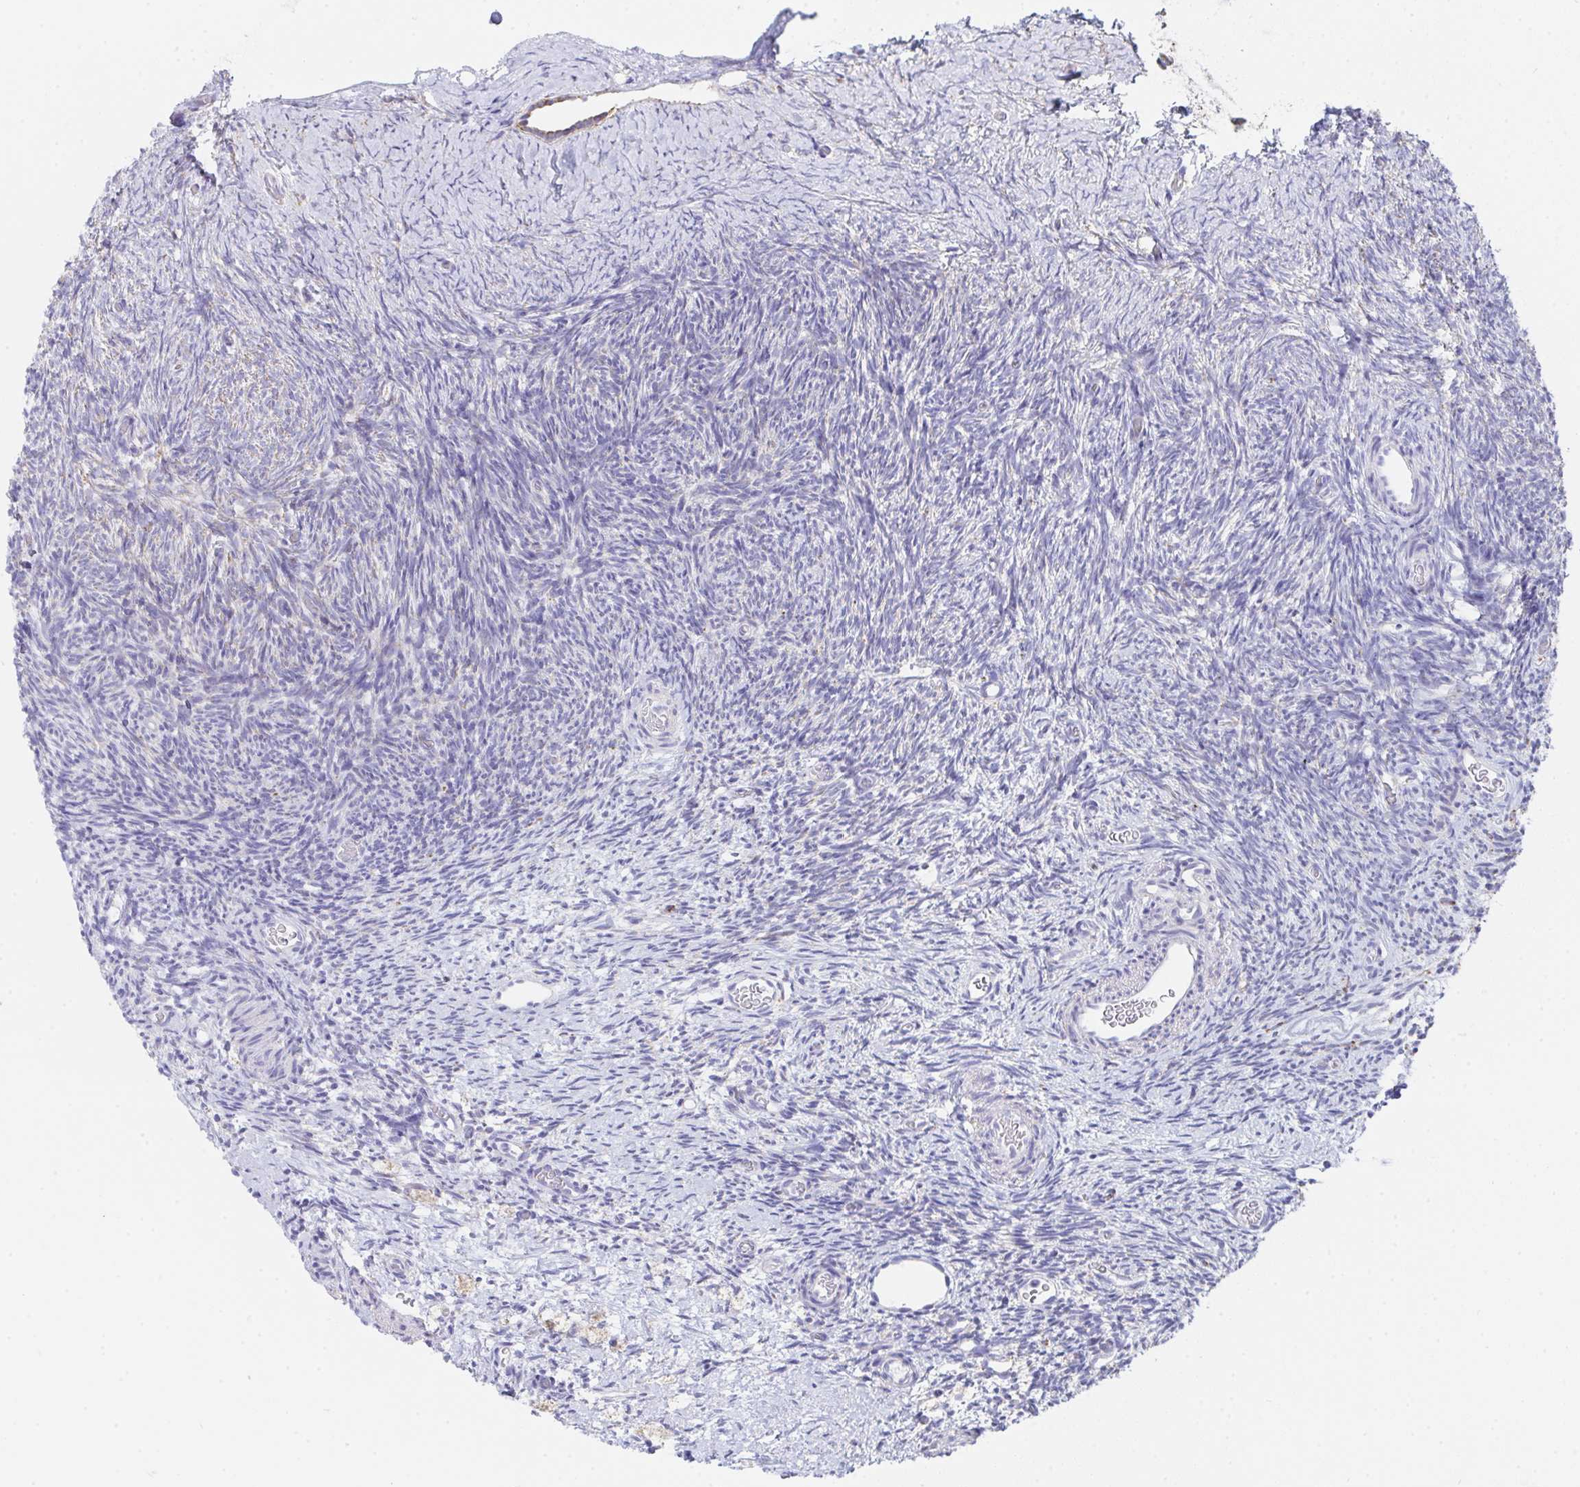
{"staining": {"intensity": "negative", "quantity": "none", "location": "none"}, "tissue": "ovary", "cell_type": "Ovarian stroma cells", "image_type": "normal", "snomed": [{"axis": "morphology", "description": "Normal tissue, NOS"}, {"axis": "topography", "description": "Ovary"}], "caption": "Immunohistochemistry (IHC) of benign ovary reveals no expression in ovarian stroma cells.", "gene": "AIFM1", "patient": {"sex": "female", "age": 39}}